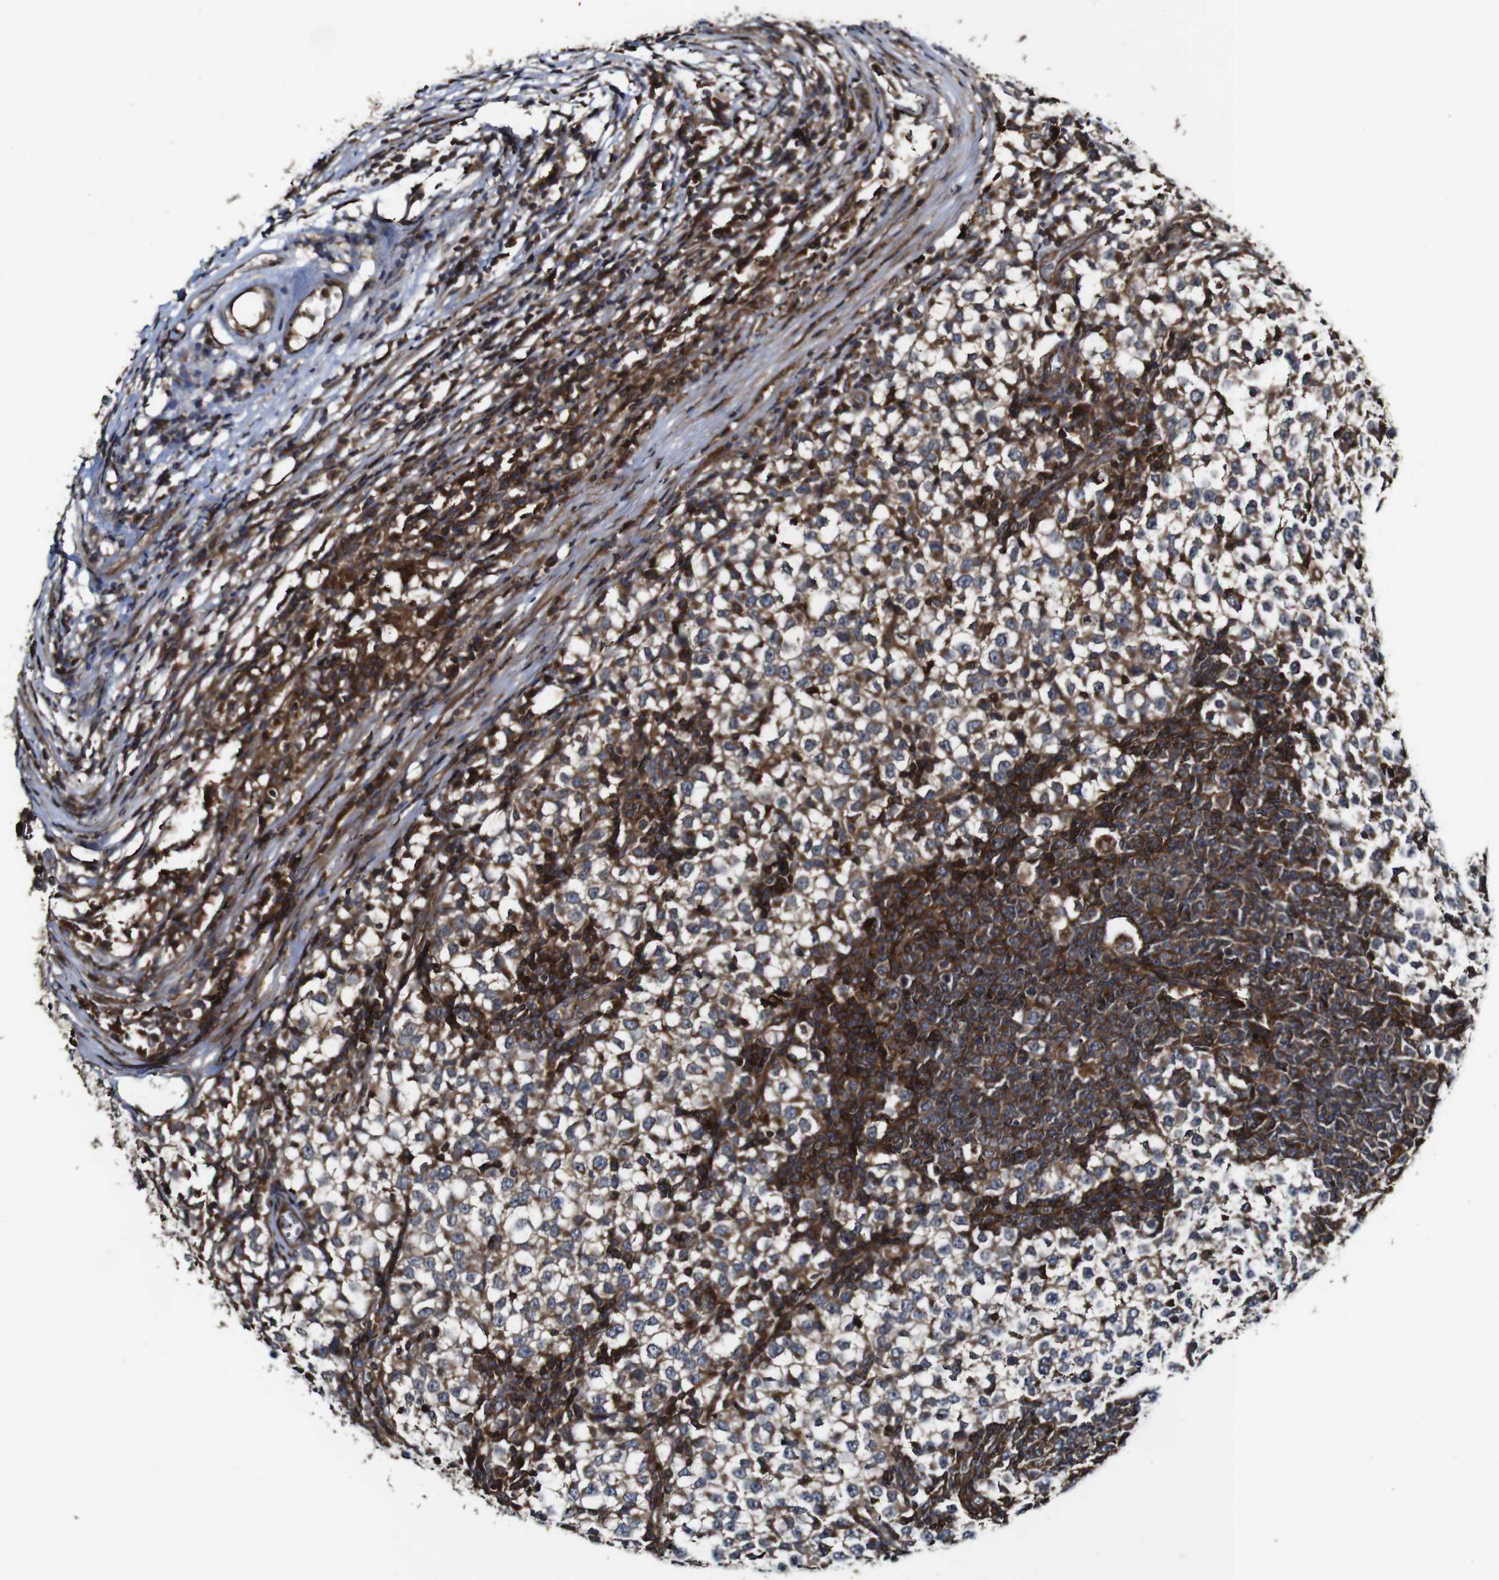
{"staining": {"intensity": "moderate", "quantity": "25%-75%", "location": "cytoplasmic/membranous"}, "tissue": "testis cancer", "cell_type": "Tumor cells", "image_type": "cancer", "snomed": [{"axis": "morphology", "description": "Seminoma, NOS"}, {"axis": "topography", "description": "Testis"}], "caption": "Immunohistochemical staining of testis cancer demonstrates medium levels of moderate cytoplasmic/membranous protein expression in about 25%-75% of tumor cells.", "gene": "TNIK", "patient": {"sex": "male", "age": 65}}